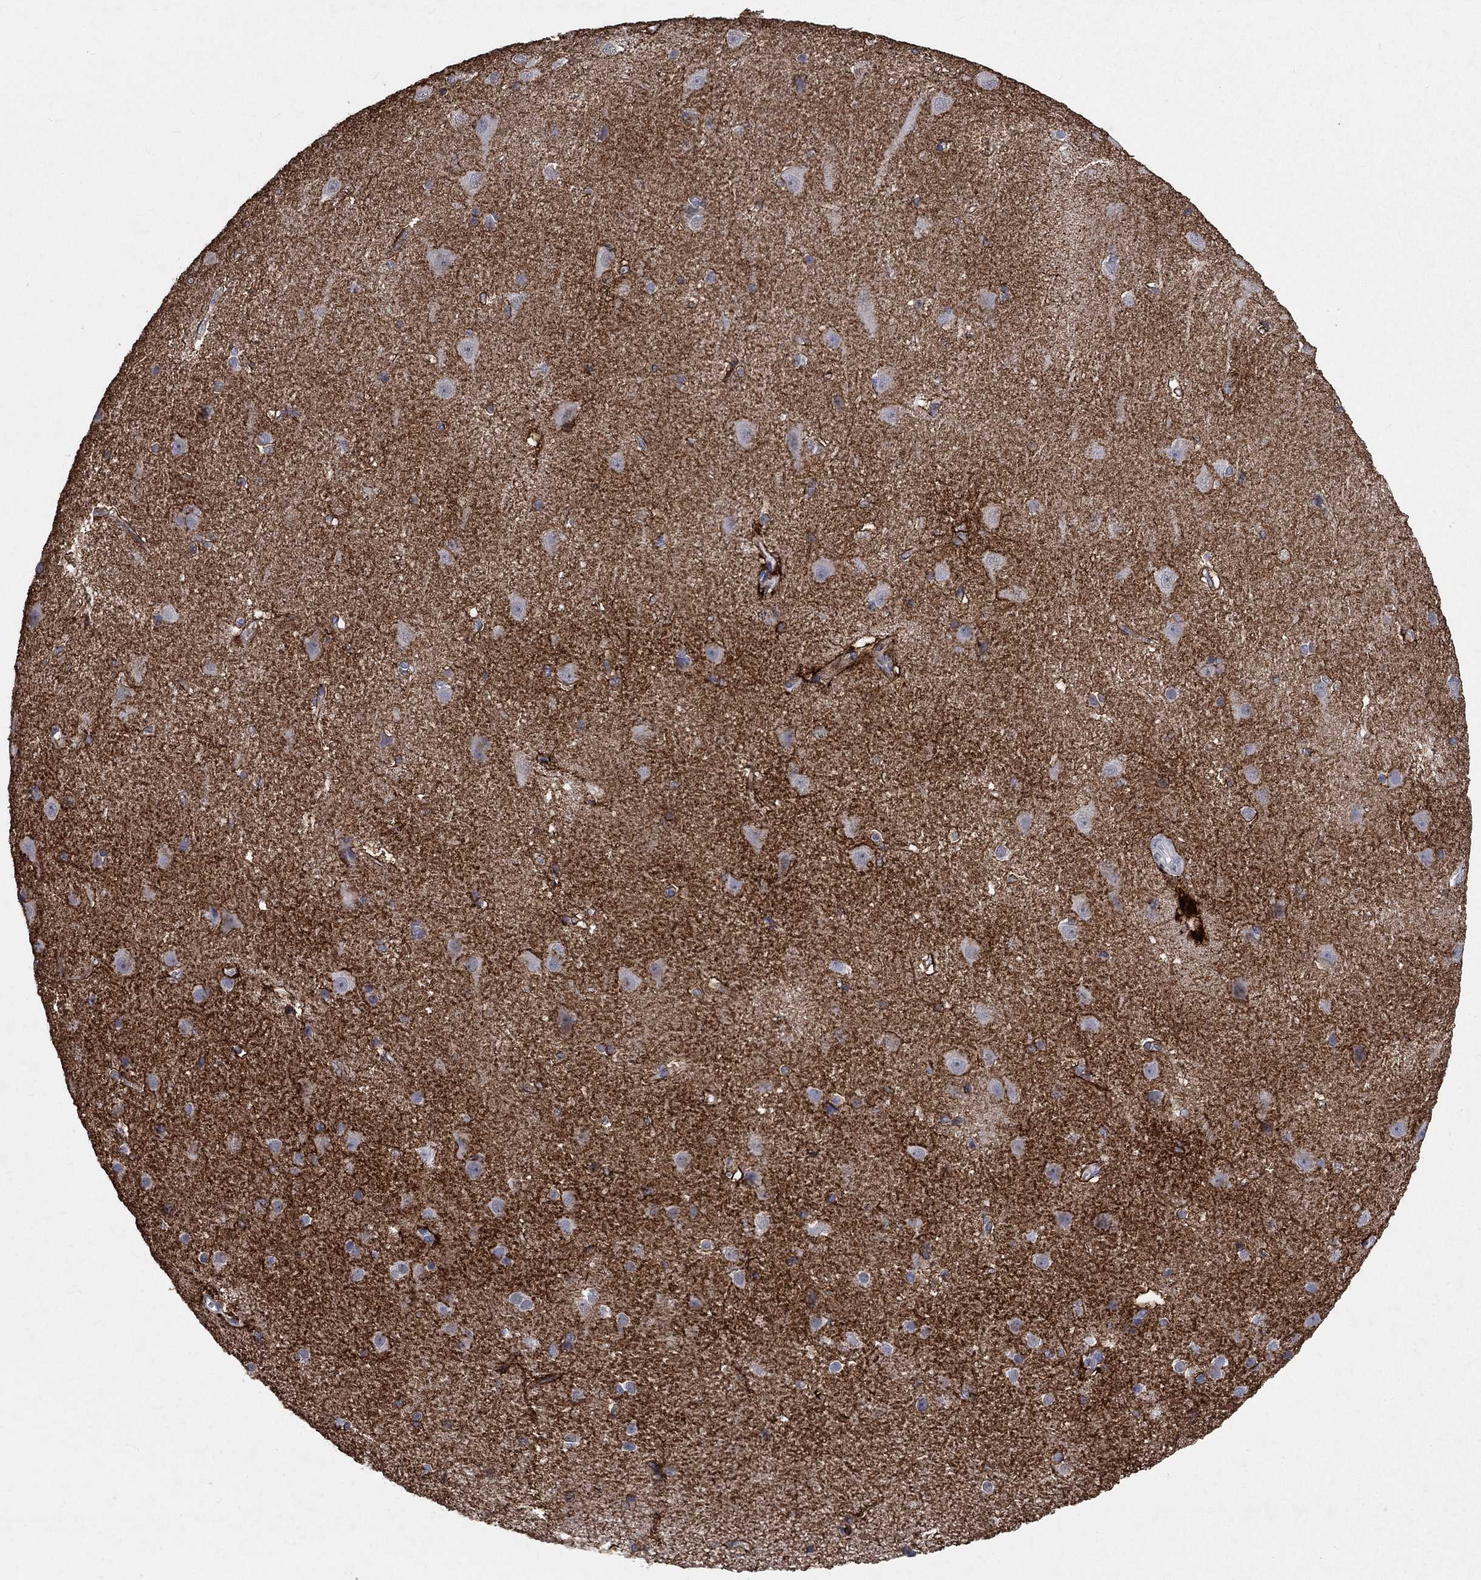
{"staining": {"intensity": "negative", "quantity": "none", "location": "none"}, "tissue": "cerebral cortex", "cell_type": "Endothelial cells", "image_type": "normal", "snomed": [{"axis": "morphology", "description": "Normal tissue, NOS"}, {"axis": "topography", "description": "Cerebral cortex"}], "caption": "The photomicrograph exhibits no significant positivity in endothelial cells of cerebral cortex.", "gene": "CHST5", "patient": {"sex": "male", "age": 37}}